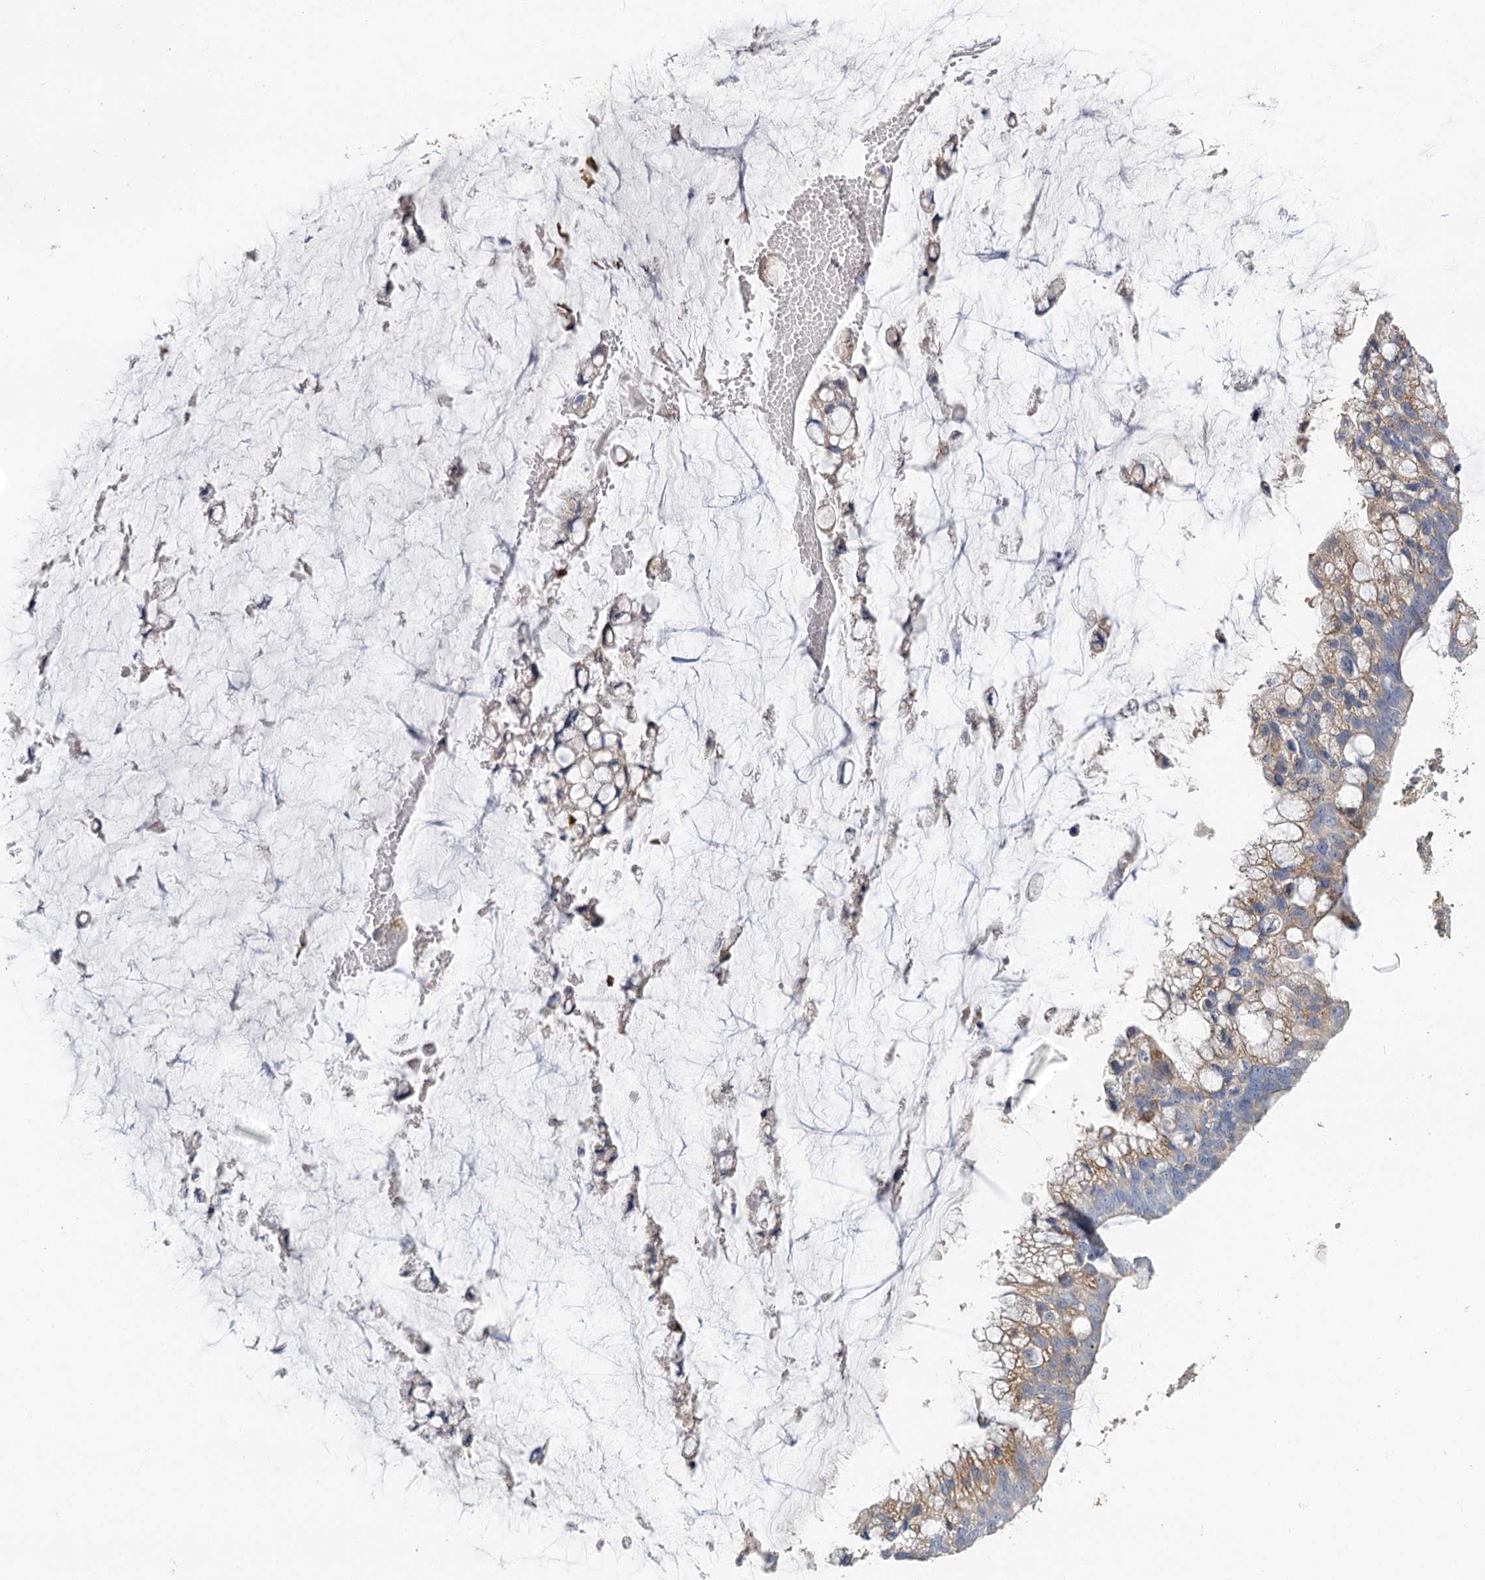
{"staining": {"intensity": "moderate", "quantity": "25%-75%", "location": "cytoplasmic/membranous"}, "tissue": "ovarian cancer", "cell_type": "Tumor cells", "image_type": "cancer", "snomed": [{"axis": "morphology", "description": "Cystadenocarcinoma, mucinous, NOS"}, {"axis": "topography", "description": "Ovary"}], "caption": "Human mucinous cystadenocarcinoma (ovarian) stained with a protein marker displays moderate staining in tumor cells.", "gene": "EPB41L5", "patient": {"sex": "female", "age": 39}}